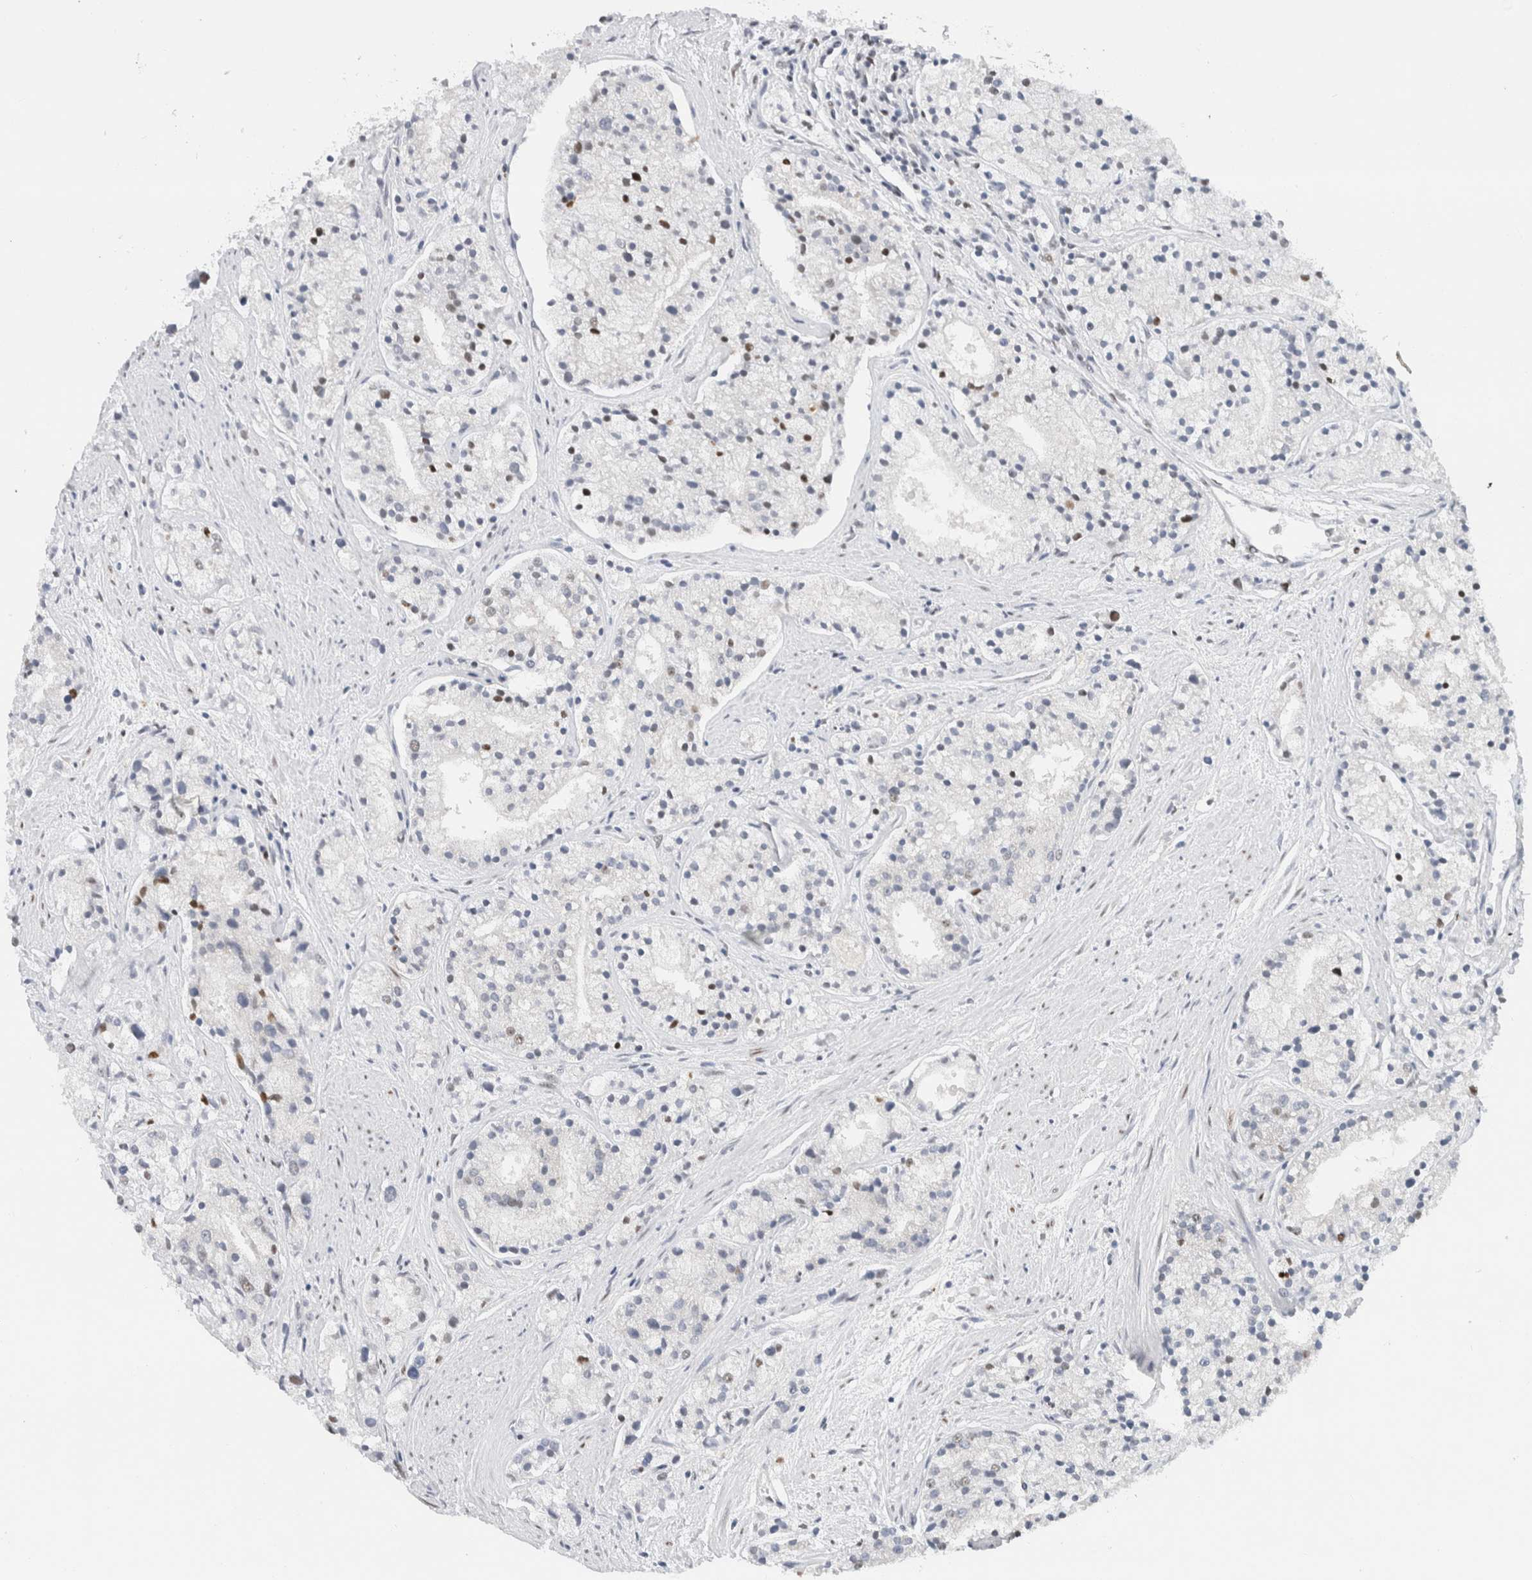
{"staining": {"intensity": "moderate", "quantity": "<25%", "location": "nuclear"}, "tissue": "prostate cancer", "cell_type": "Tumor cells", "image_type": "cancer", "snomed": [{"axis": "morphology", "description": "Adenocarcinoma, High grade"}, {"axis": "topography", "description": "Prostate"}], "caption": "Immunohistochemical staining of human prostate cancer (adenocarcinoma (high-grade)) reveals low levels of moderate nuclear staining in about <25% of tumor cells. (DAB (3,3'-diaminobenzidine) IHC, brown staining for protein, blue staining for nuclei).", "gene": "COPS7A", "patient": {"sex": "male", "age": 50}}